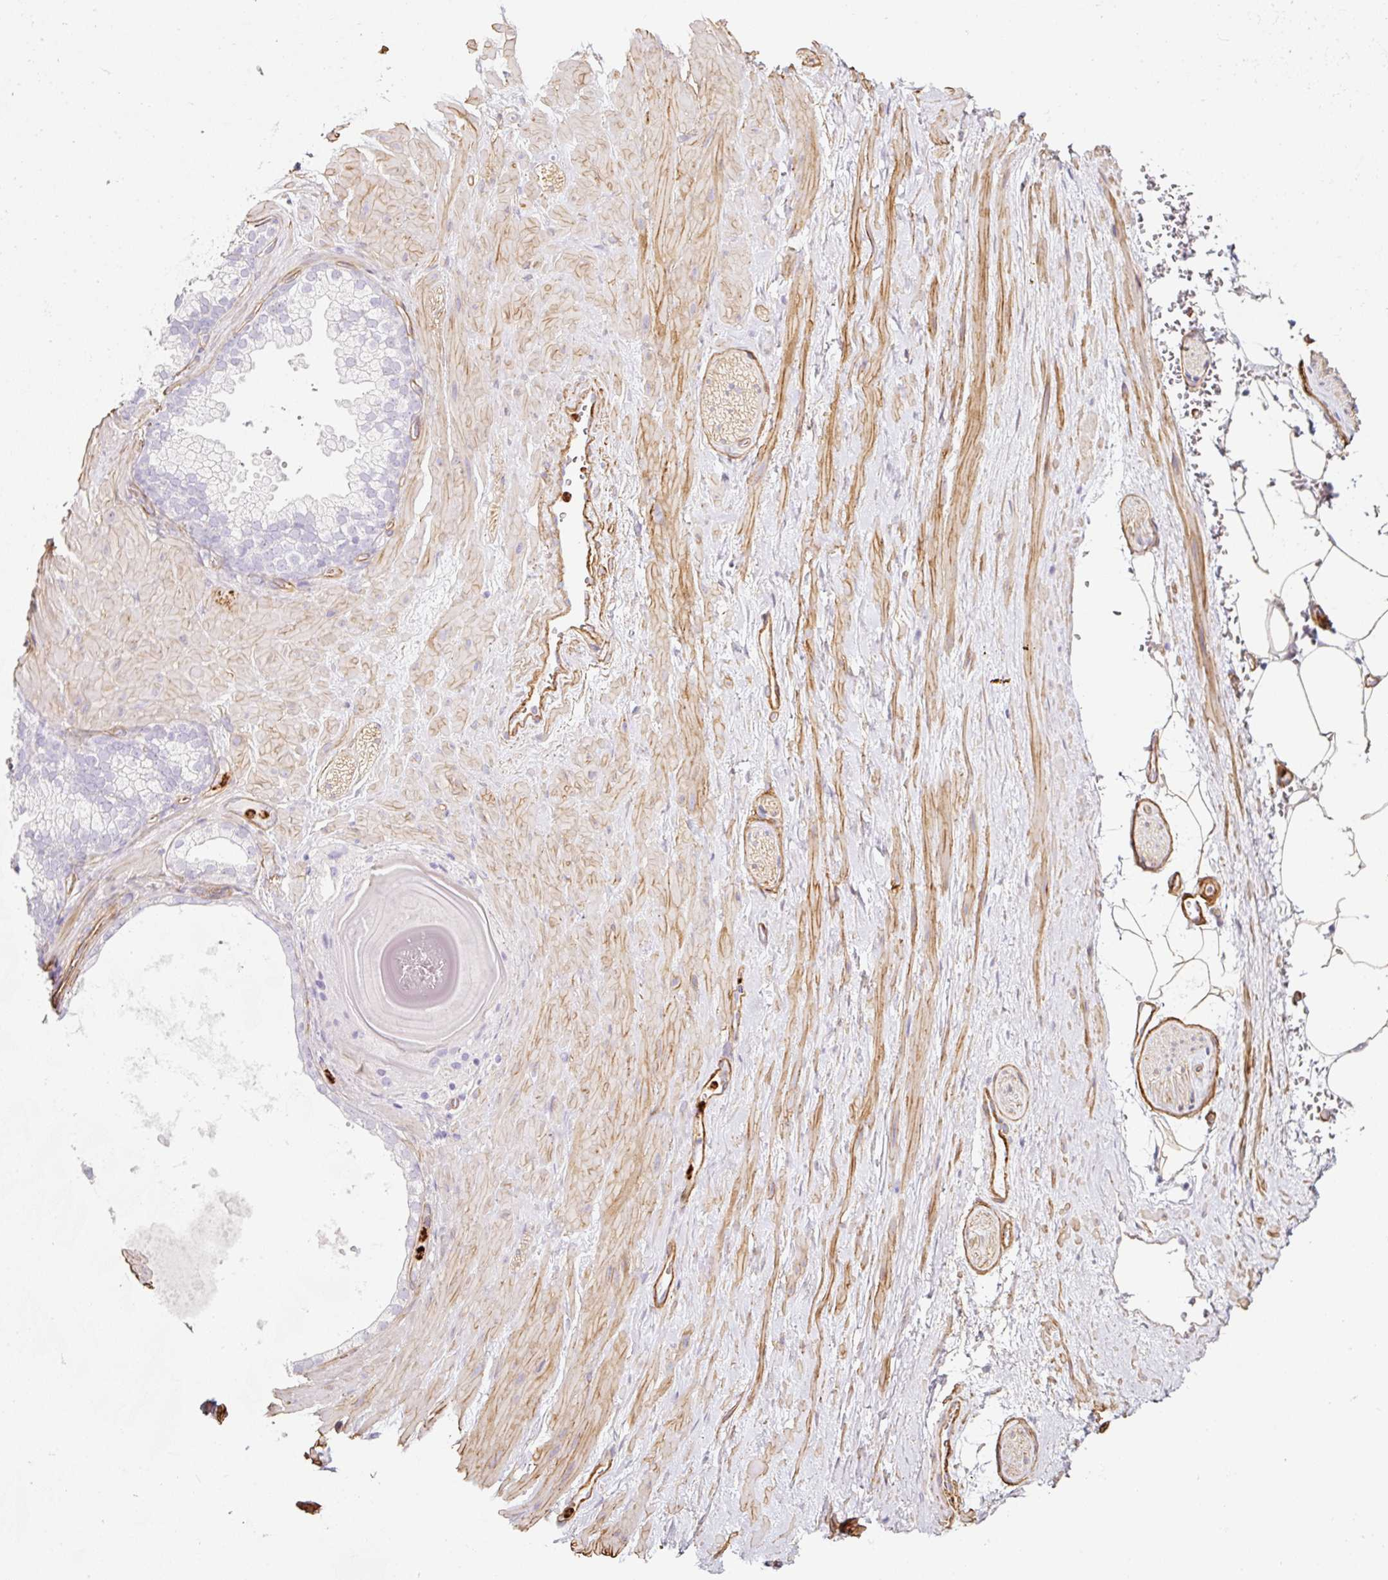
{"staining": {"intensity": "weak", "quantity": "25%-75%", "location": "cytoplasmic/membranous"}, "tissue": "adipose tissue", "cell_type": "Adipocytes", "image_type": "normal", "snomed": [{"axis": "morphology", "description": "Normal tissue, NOS"}, {"axis": "topography", "description": "Prostate"}, {"axis": "topography", "description": "Peripheral nerve tissue"}], "caption": "The photomicrograph displays a brown stain indicating the presence of a protein in the cytoplasmic/membranous of adipocytes in adipose tissue.", "gene": "LOXL4", "patient": {"sex": "male", "age": 61}}